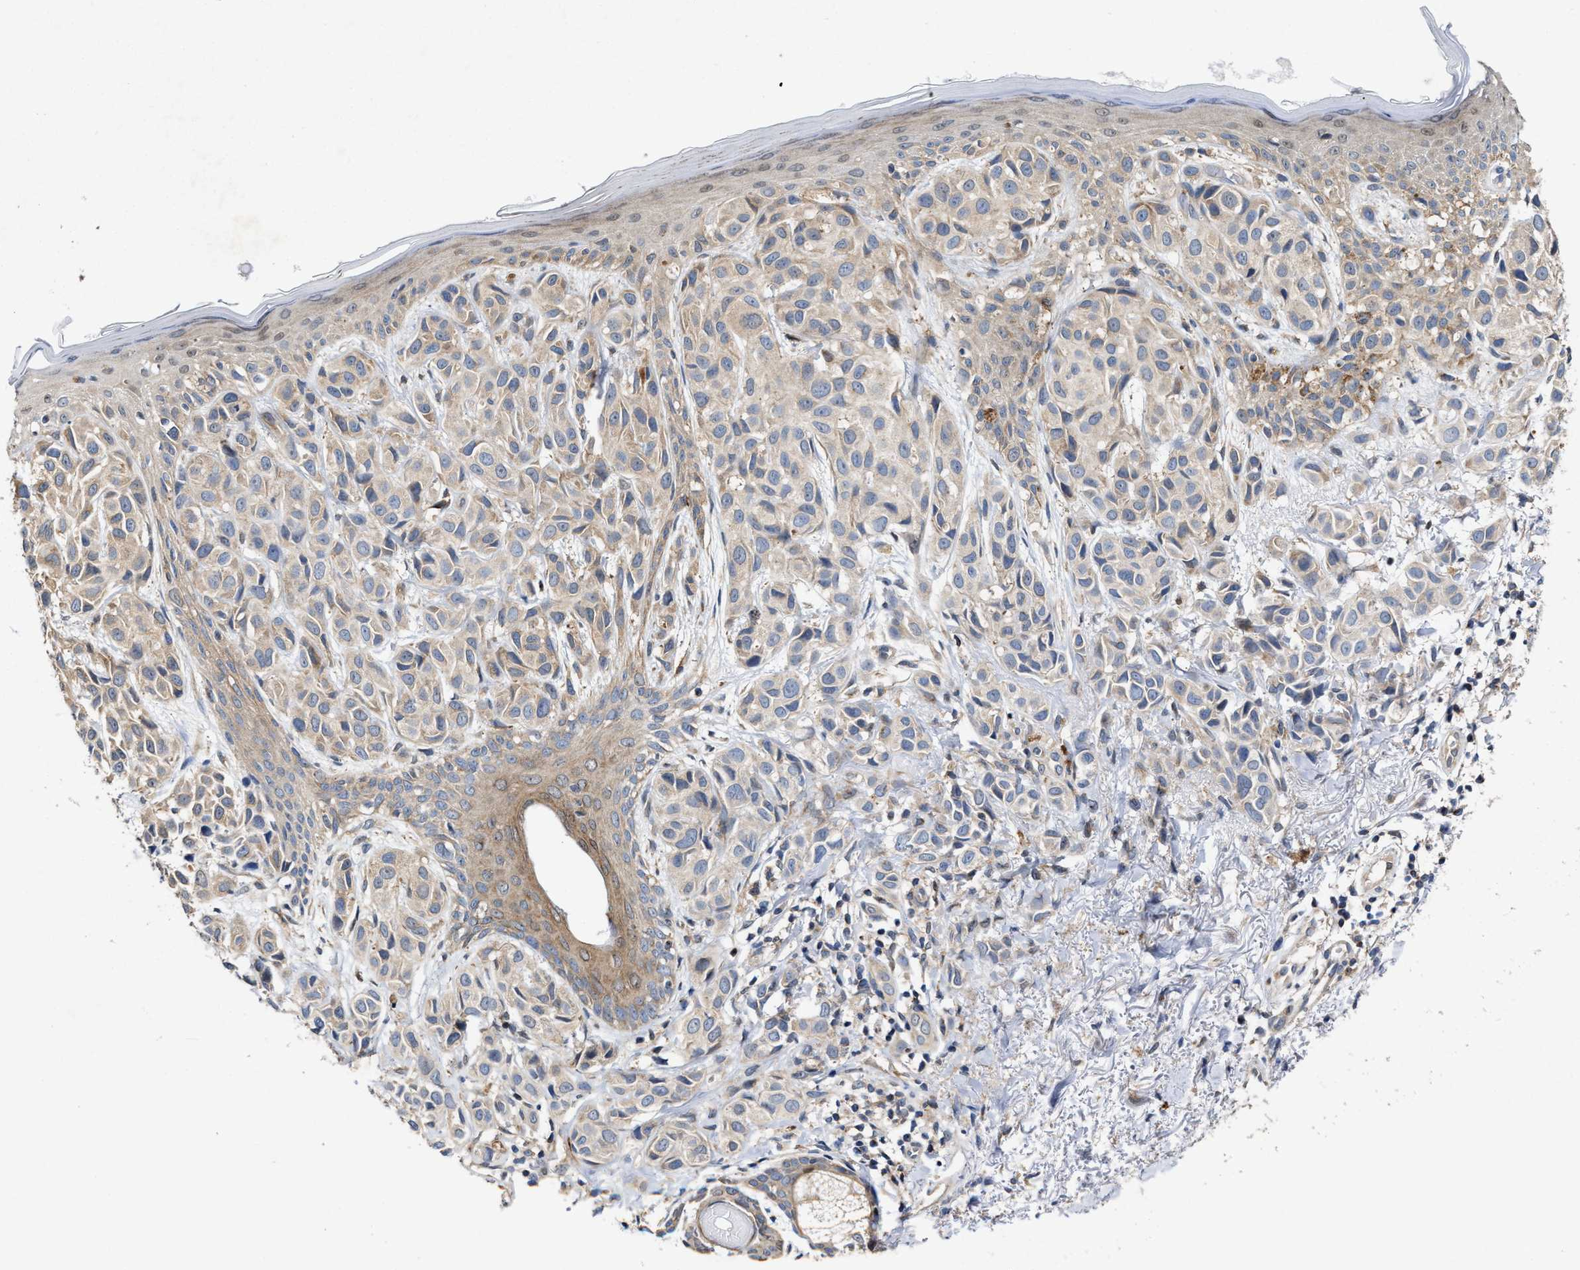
{"staining": {"intensity": "negative", "quantity": "none", "location": "none"}, "tissue": "melanoma", "cell_type": "Tumor cells", "image_type": "cancer", "snomed": [{"axis": "morphology", "description": "Malignant melanoma, NOS"}, {"axis": "topography", "description": "Skin"}], "caption": "This is an immunohistochemistry (IHC) image of melanoma. There is no positivity in tumor cells.", "gene": "BBLN", "patient": {"sex": "female", "age": 58}}